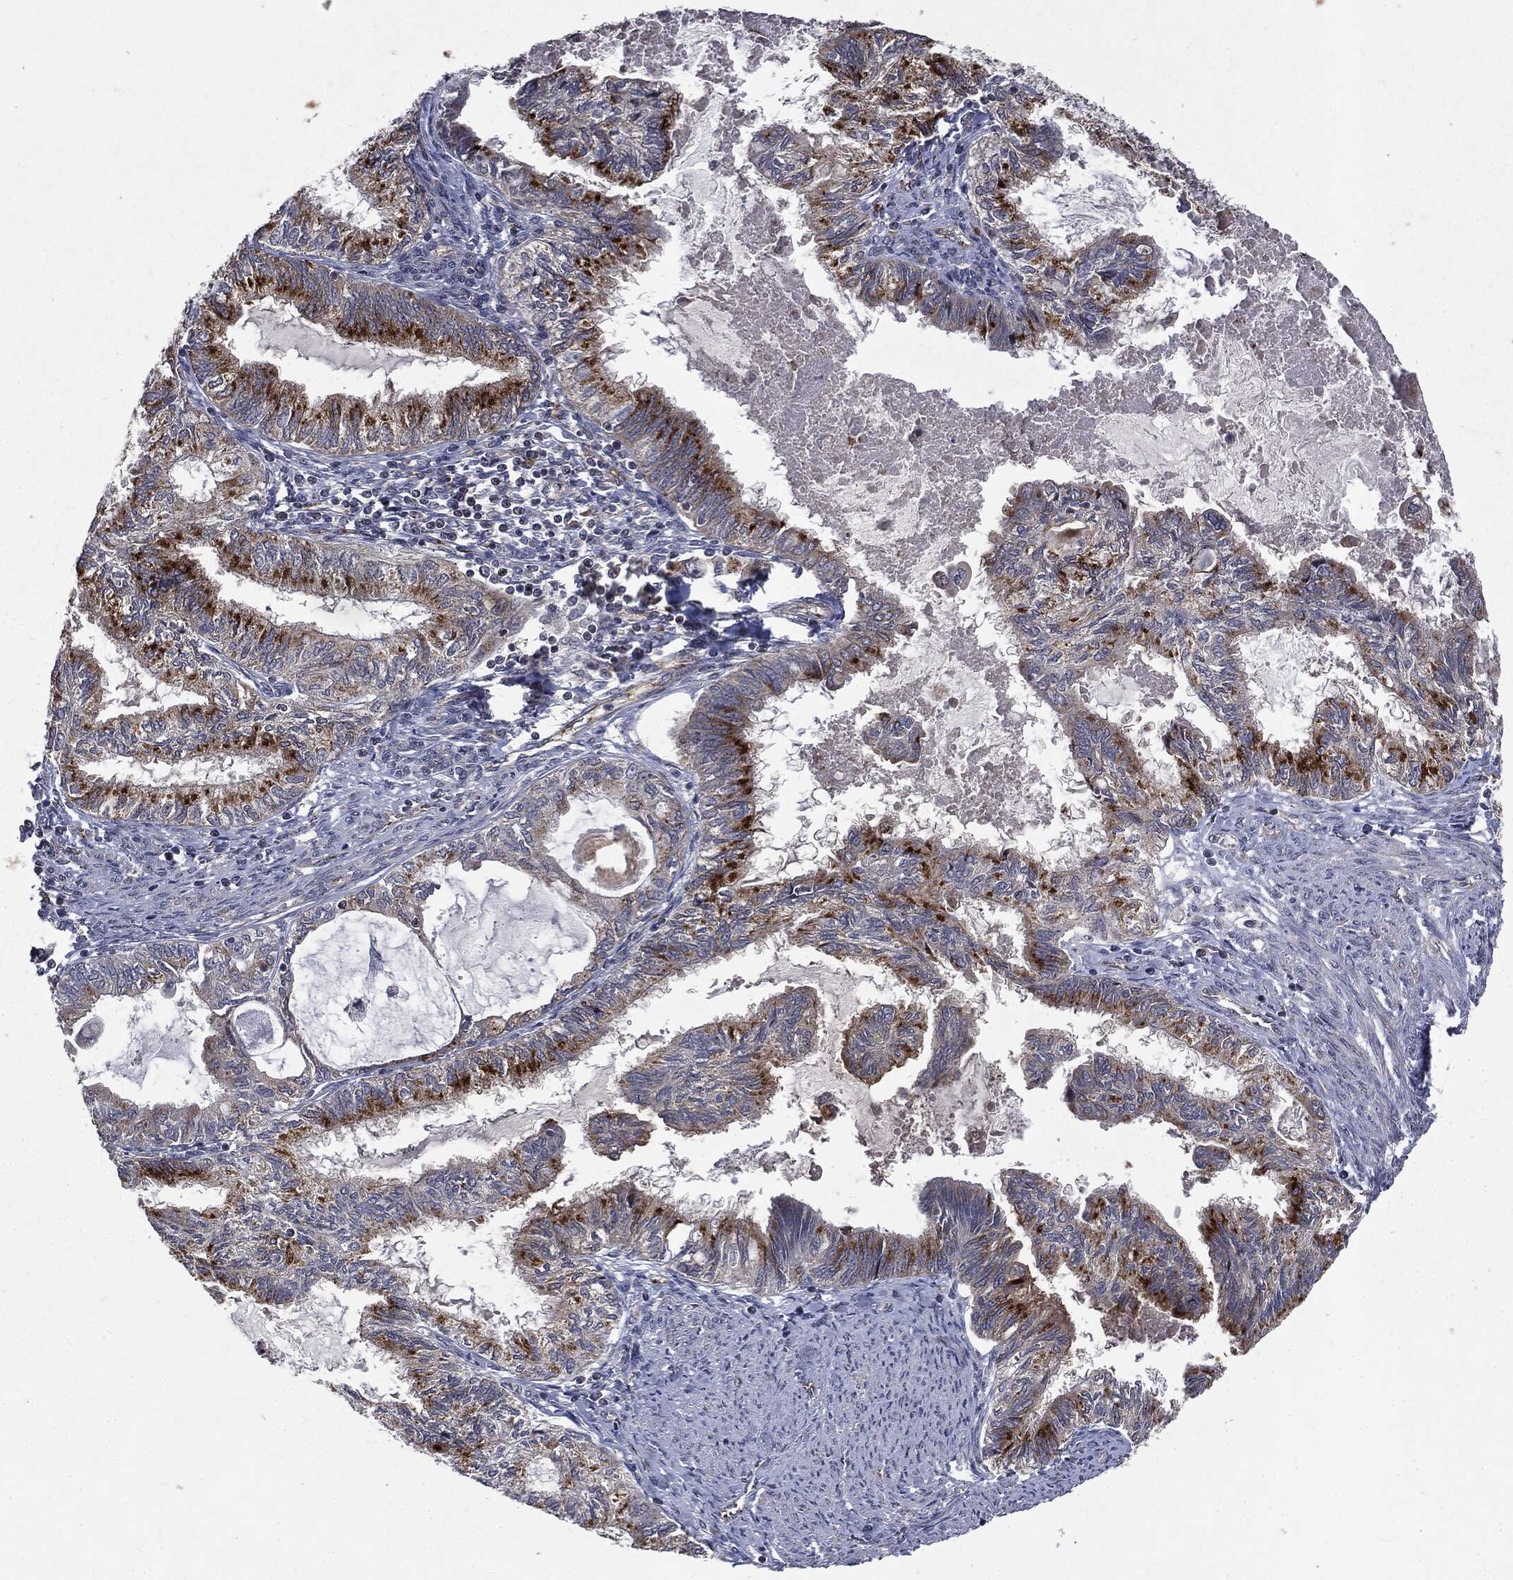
{"staining": {"intensity": "strong", "quantity": "25%-75%", "location": "cytoplasmic/membranous"}, "tissue": "endometrial cancer", "cell_type": "Tumor cells", "image_type": "cancer", "snomed": [{"axis": "morphology", "description": "Adenocarcinoma, NOS"}, {"axis": "topography", "description": "Endometrium"}], "caption": "Adenocarcinoma (endometrial) was stained to show a protein in brown. There is high levels of strong cytoplasmic/membranous positivity in approximately 25%-75% of tumor cells.", "gene": "PLPPR2", "patient": {"sex": "female", "age": 86}}